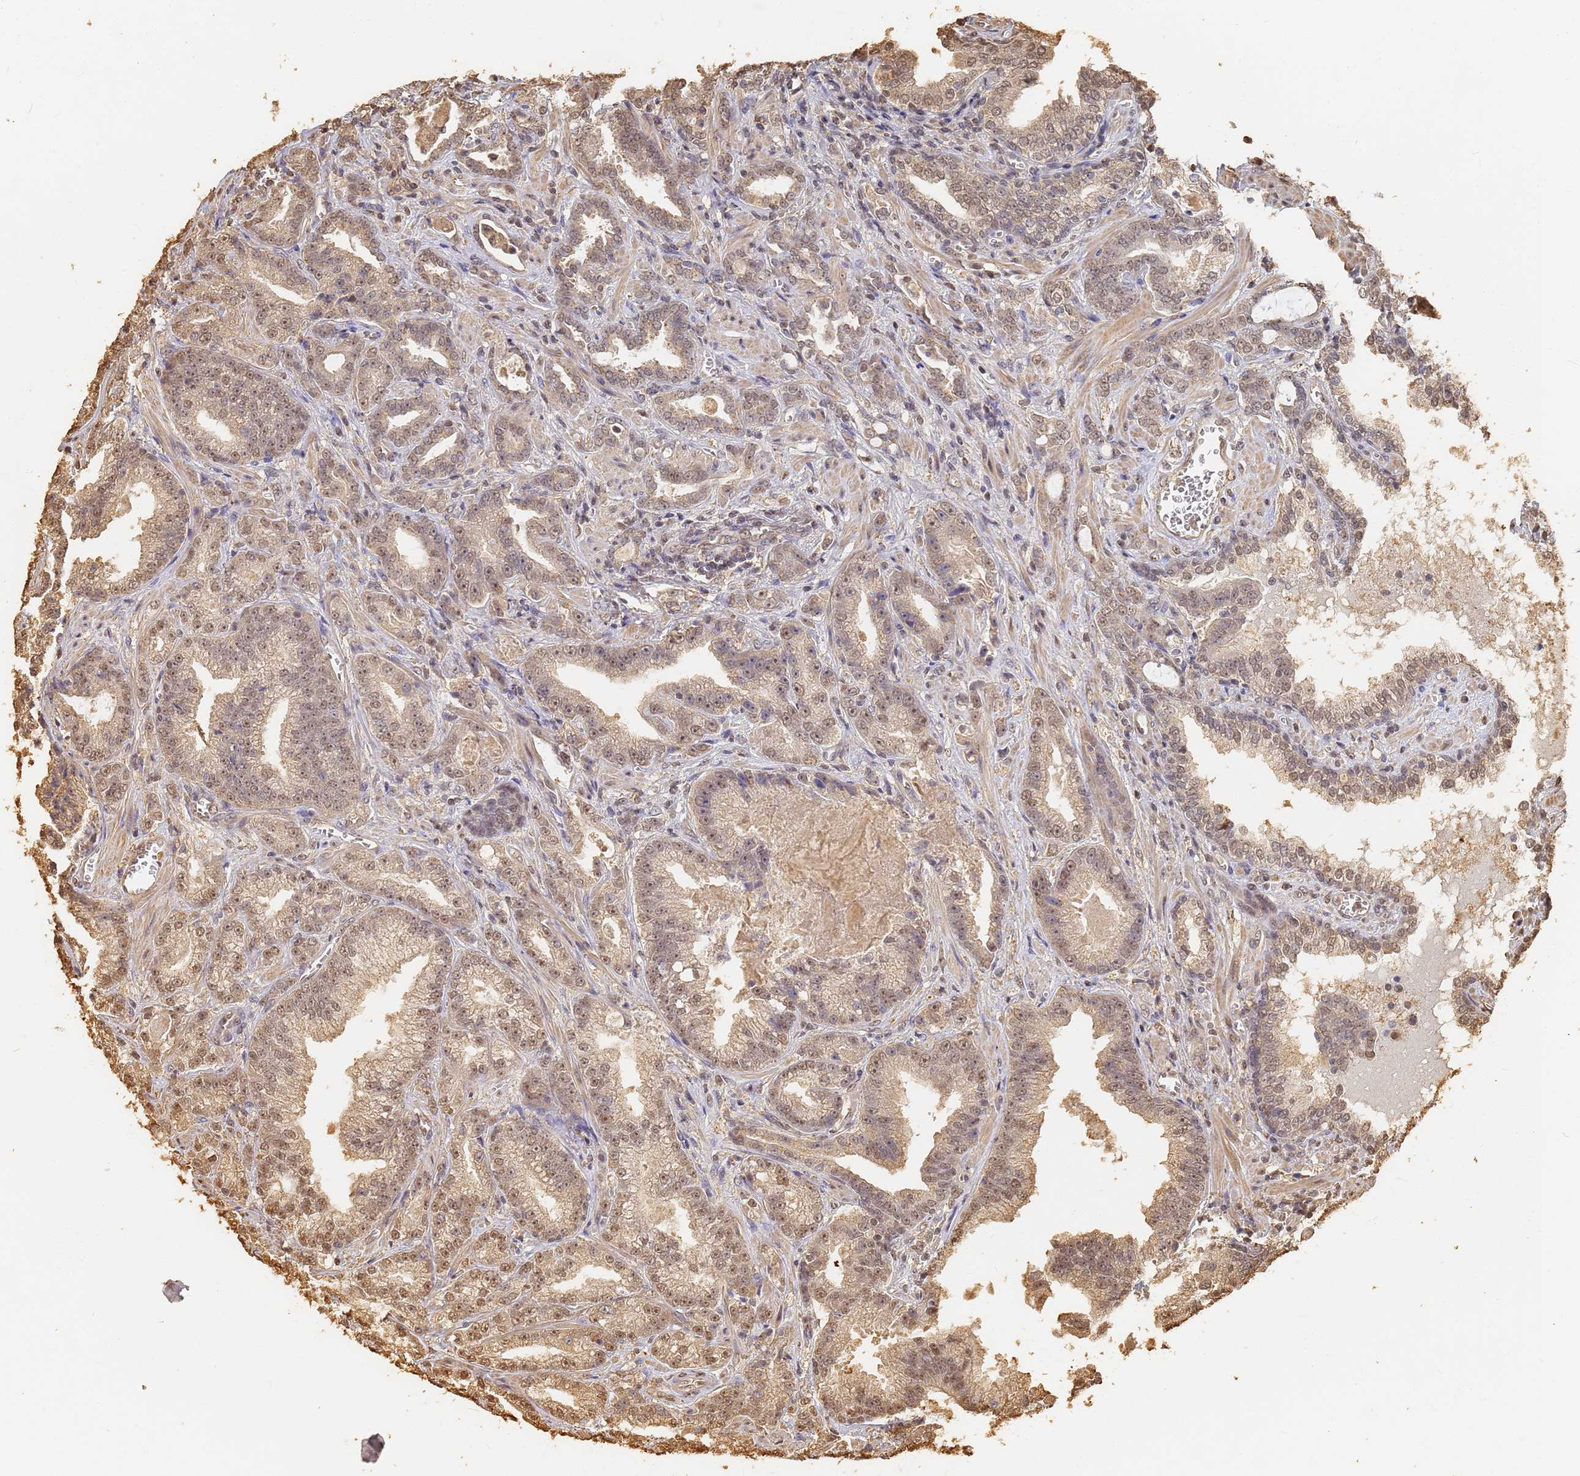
{"staining": {"intensity": "moderate", "quantity": ">75%", "location": "nuclear"}, "tissue": "prostate cancer", "cell_type": "Tumor cells", "image_type": "cancer", "snomed": [{"axis": "morphology", "description": "Adenocarcinoma, High grade"}, {"axis": "topography", "description": "Prostate and seminal vesicle, NOS"}], "caption": "A brown stain shows moderate nuclear positivity of a protein in human prostate high-grade adenocarcinoma tumor cells. The protein is shown in brown color, while the nuclei are stained blue.", "gene": "JAK2", "patient": {"sex": "male", "age": 67}}